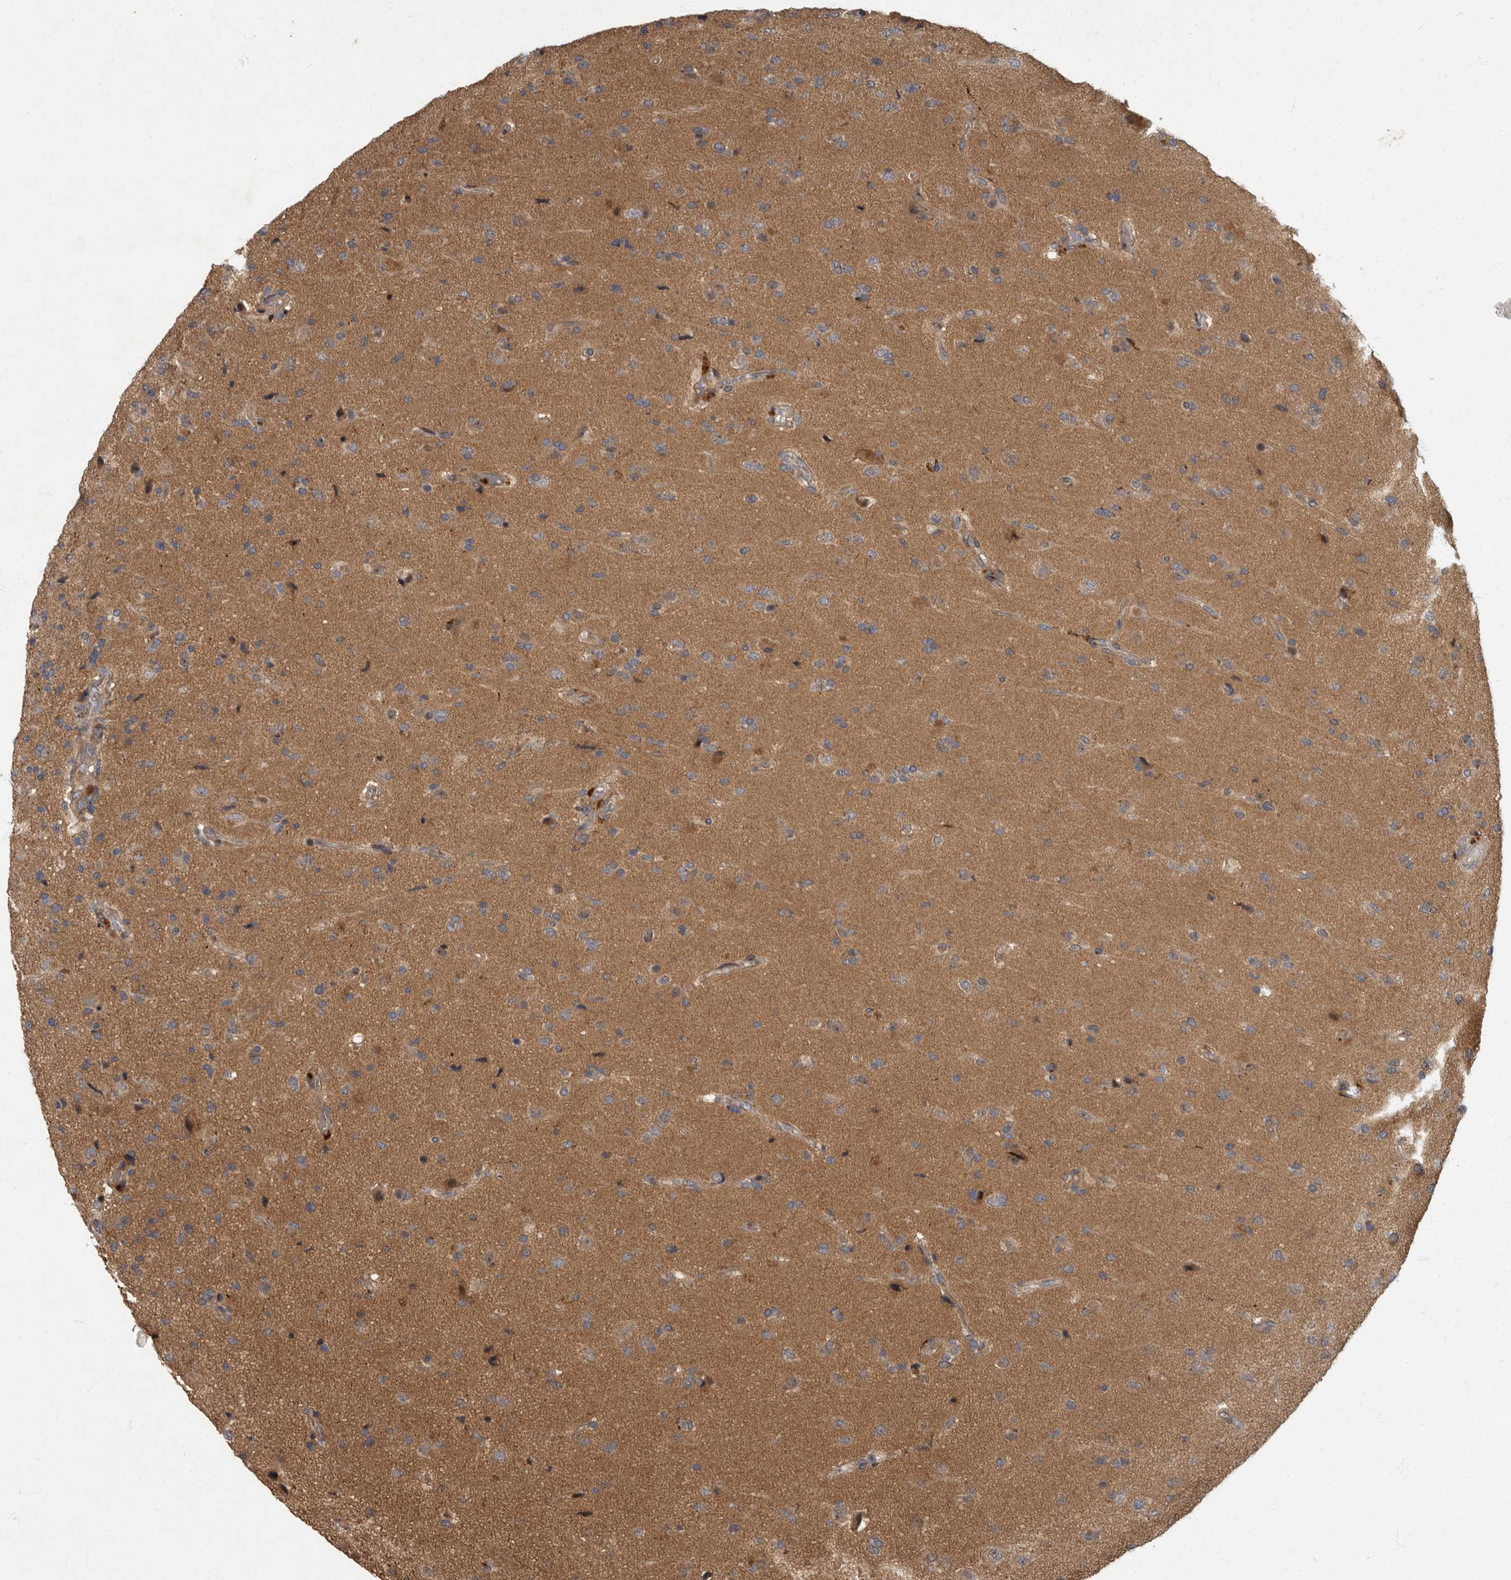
{"staining": {"intensity": "moderate", "quantity": "25%-75%", "location": "cytoplasmic/membranous"}, "tissue": "glioma", "cell_type": "Tumor cells", "image_type": "cancer", "snomed": [{"axis": "morphology", "description": "Glioma, malignant, High grade"}, {"axis": "topography", "description": "Brain"}], "caption": "Immunohistochemistry (IHC) histopathology image of human malignant high-grade glioma stained for a protein (brown), which demonstrates medium levels of moderate cytoplasmic/membranous staining in approximately 25%-75% of tumor cells.", "gene": "IQCK", "patient": {"sex": "male", "age": 72}}